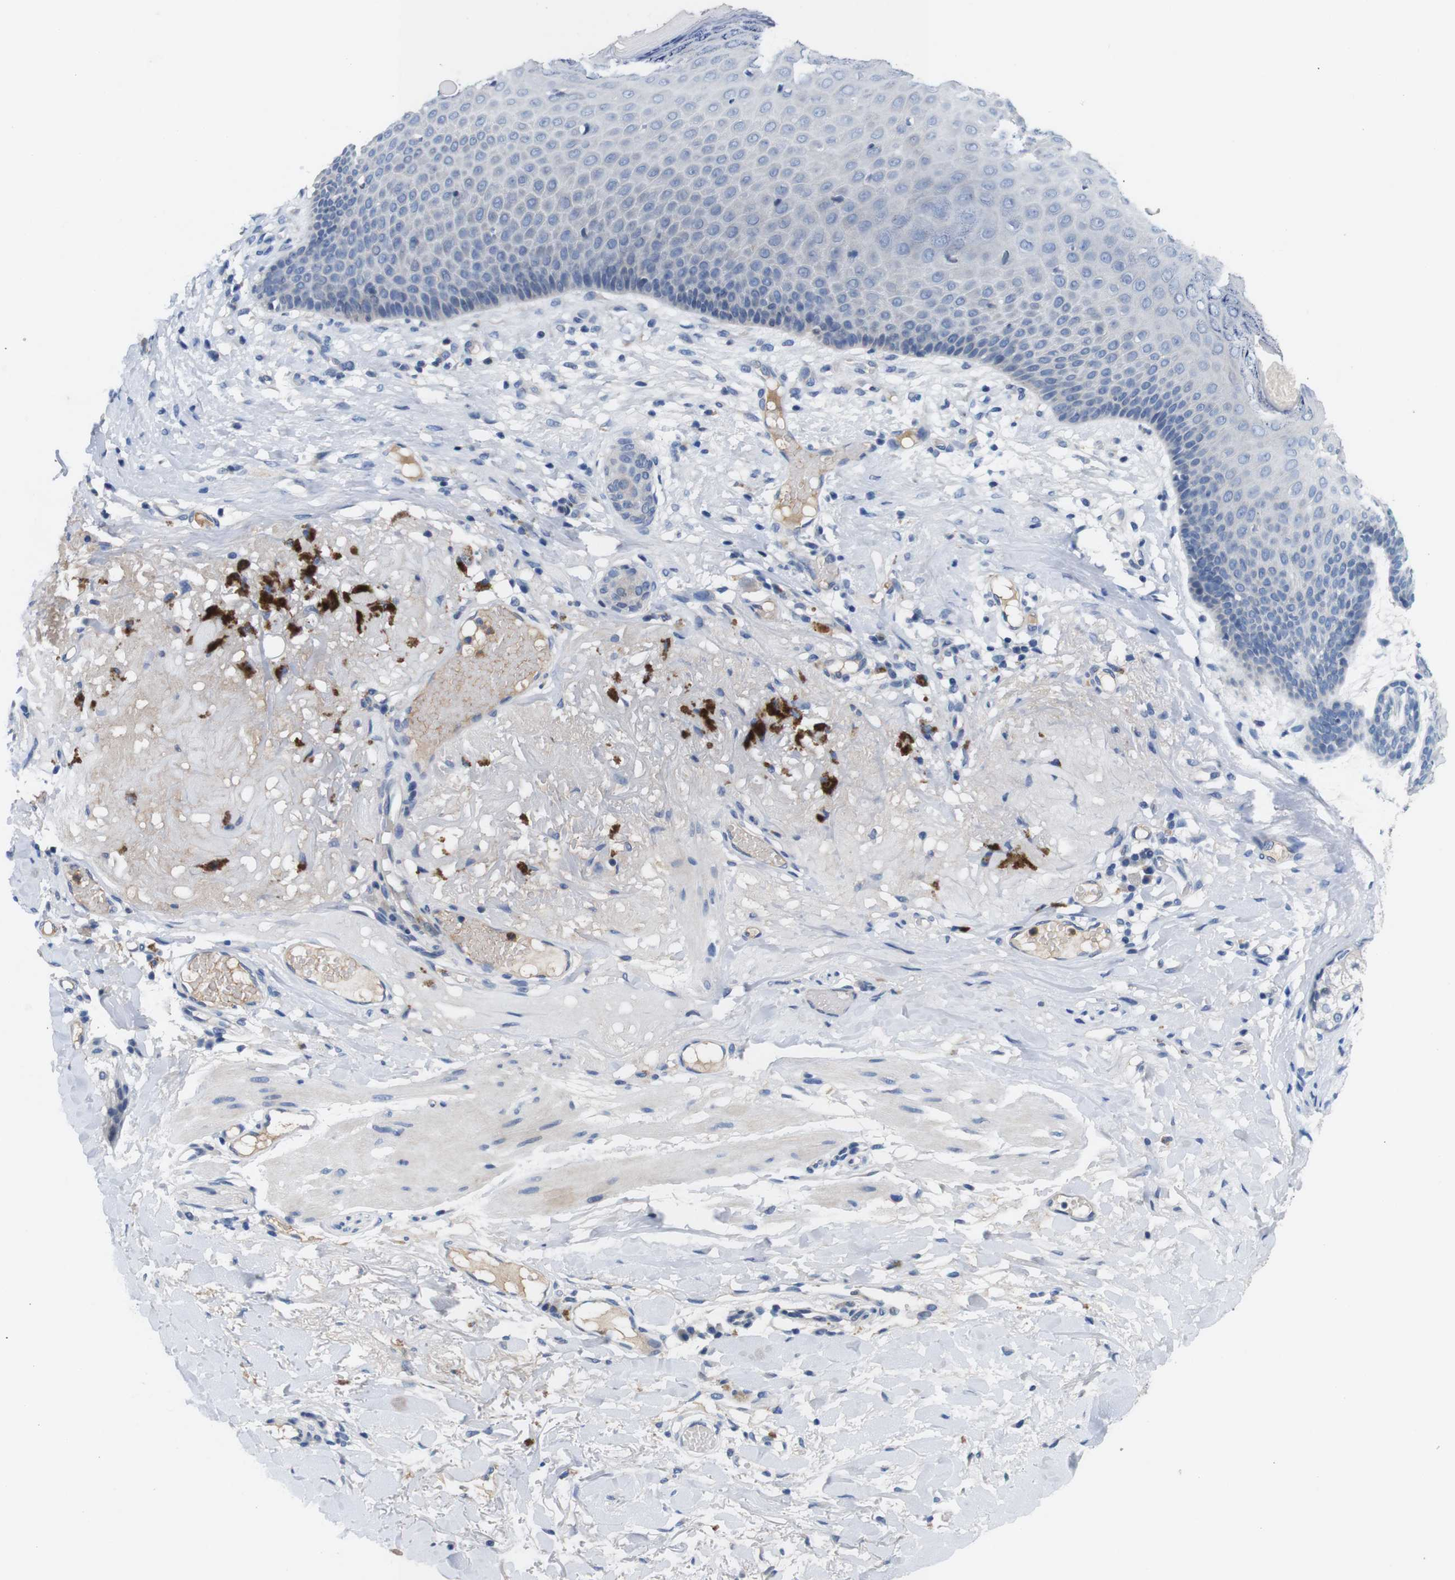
{"staining": {"intensity": "negative", "quantity": "none", "location": "none"}, "tissue": "melanoma", "cell_type": "Tumor cells", "image_type": "cancer", "snomed": [{"axis": "morphology", "description": "Malignant melanoma in situ"}, {"axis": "morphology", "description": "Malignant melanoma, NOS"}, {"axis": "topography", "description": "Skin"}], "caption": "DAB (3,3'-diaminobenzidine) immunohistochemical staining of human malignant melanoma displays no significant expression in tumor cells. (Brightfield microscopy of DAB immunohistochemistry at high magnification).", "gene": "C1RL", "patient": {"sex": "female", "age": 88}}